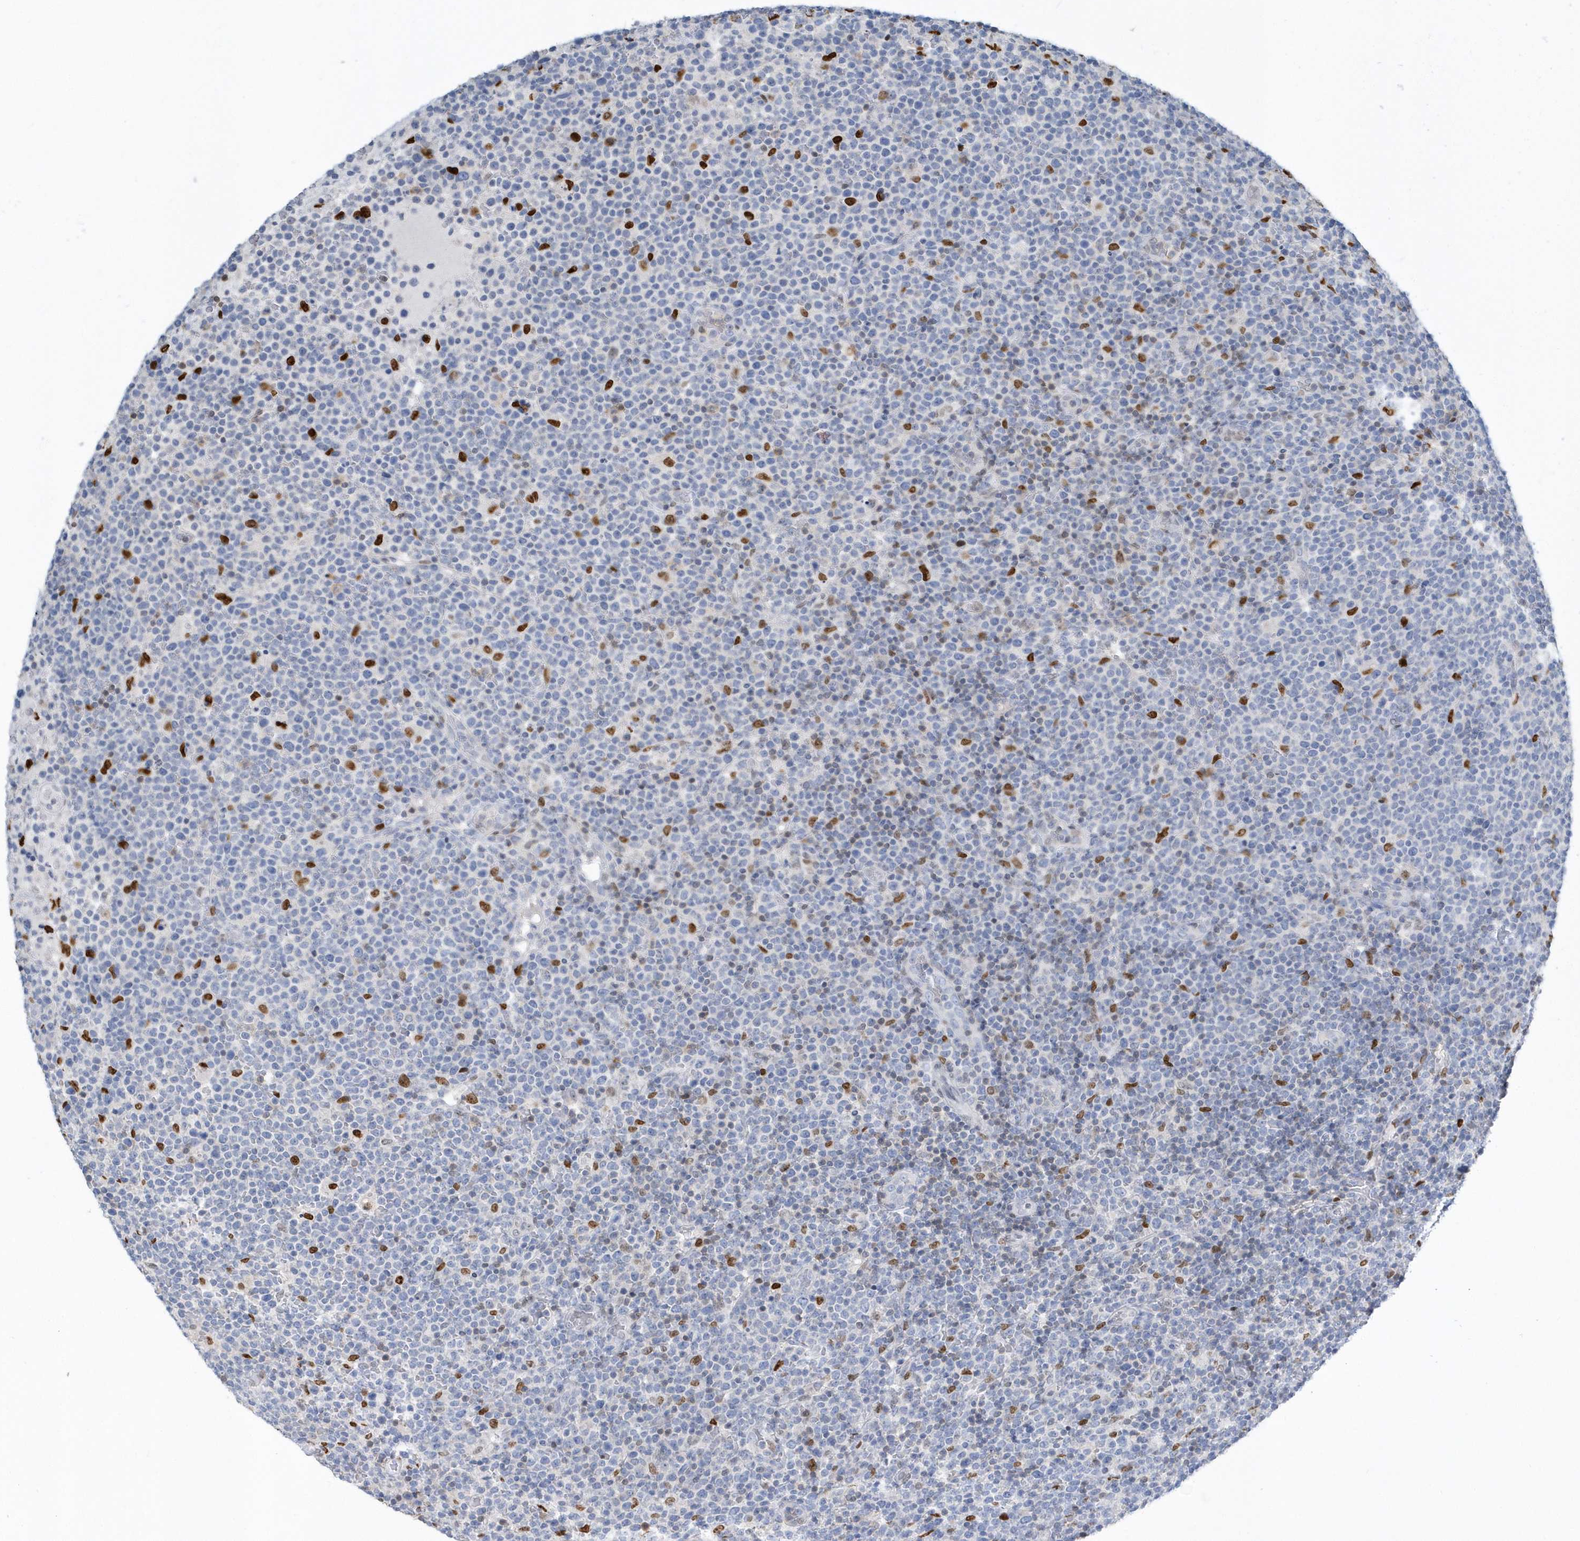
{"staining": {"intensity": "negative", "quantity": "none", "location": "none"}, "tissue": "lymphoma", "cell_type": "Tumor cells", "image_type": "cancer", "snomed": [{"axis": "morphology", "description": "Malignant lymphoma, non-Hodgkin's type, High grade"}, {"axis": "topography", "description": "Lymph node"}], "caption": "Immunohistochemistry histopathology image of neoplastic tissue: lymphoma stained with DAB demonstrates no significant protein staining in tumor cells.", "gene": "MACROH2A2", "patient": {"sex": "male", "age": 61}}